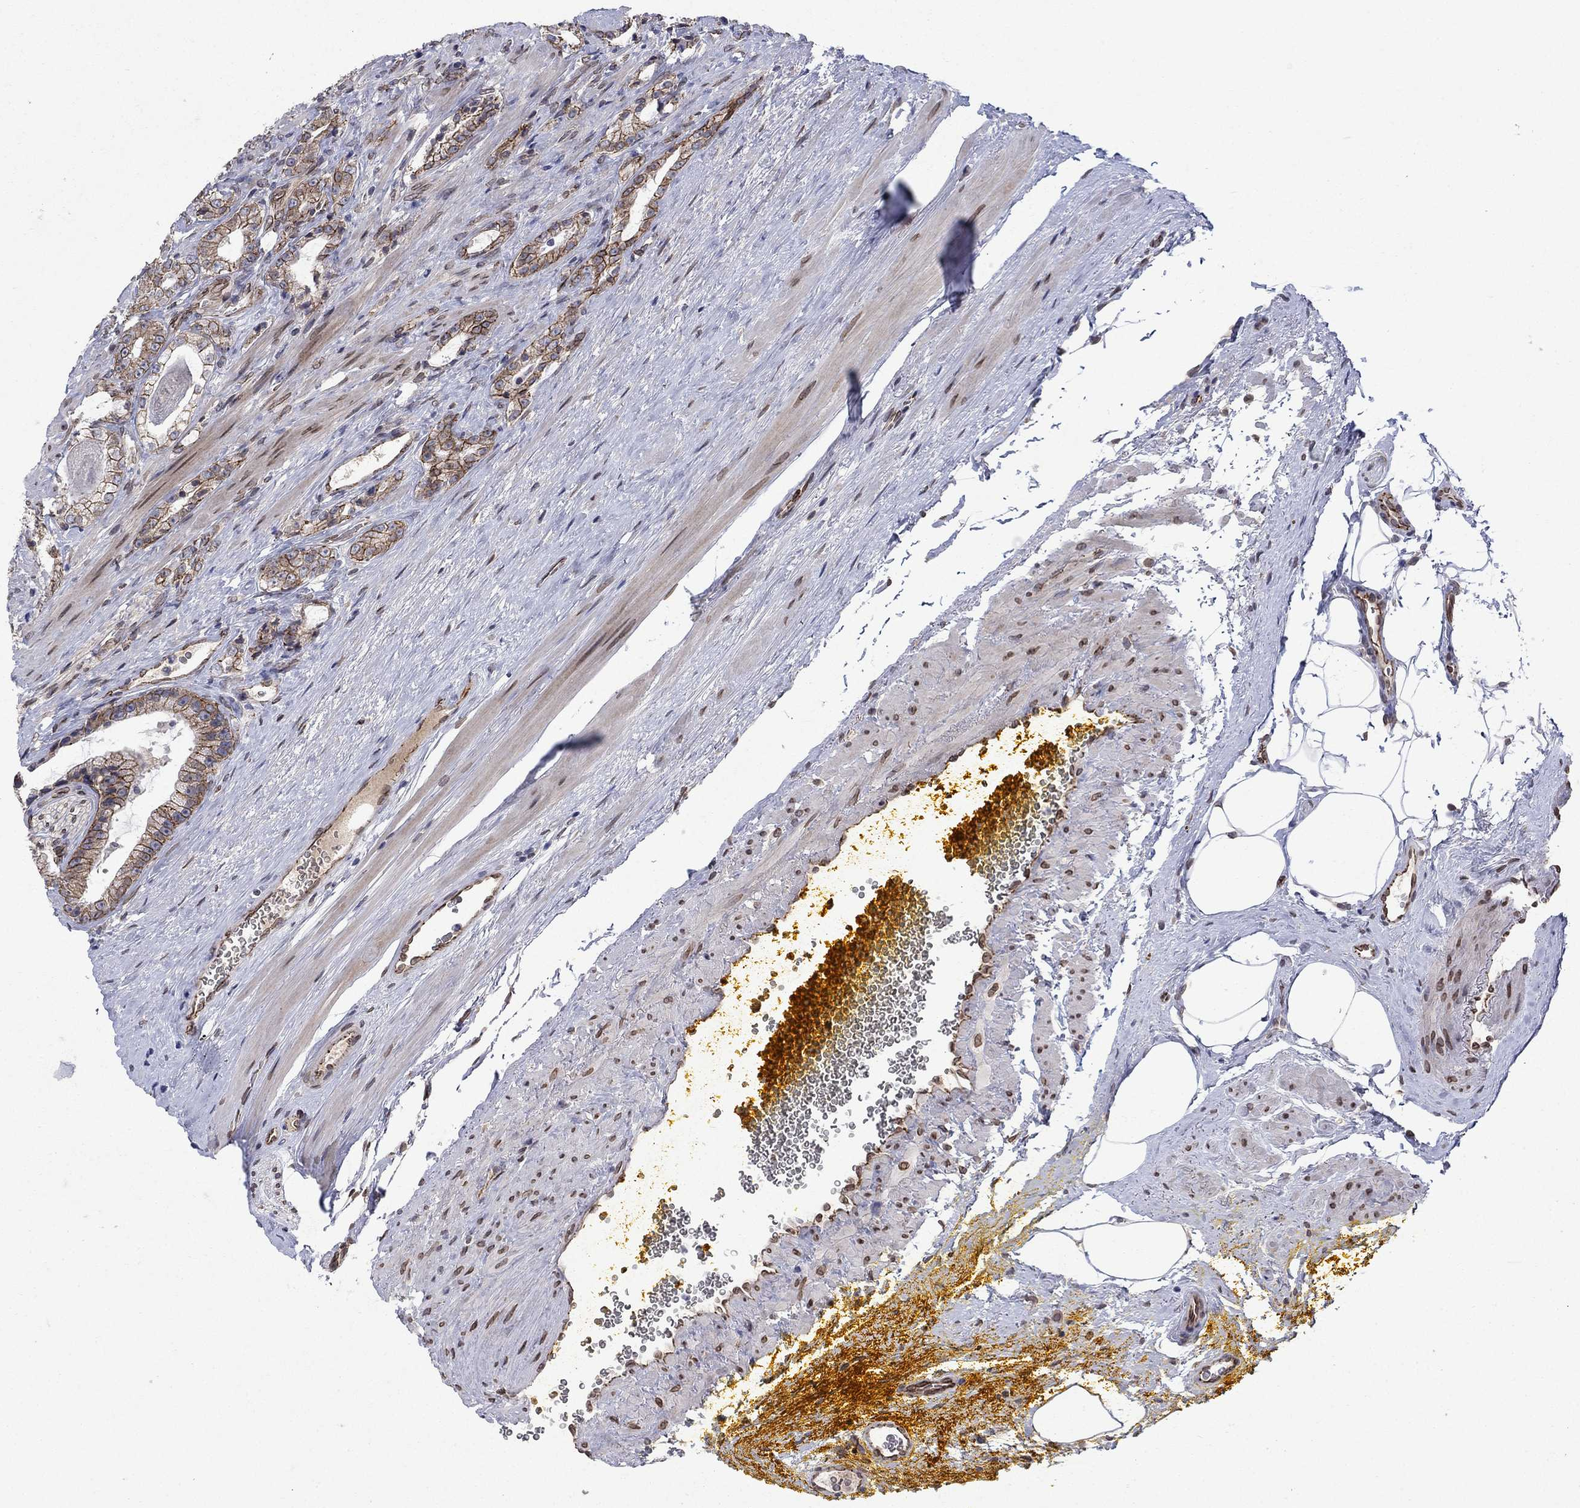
{"staining": {"intensity": "strong", "quantity": ">75%", "location": "cytoplasmic/membranous"}, "tissue": "prostate cancer", "cell_type": "Tumor cells", "image_type": "cancer", "snomed": [{"axis": "morphology", "description": "Adenocarcinoma, NOS"}, {"axis": "topography", "description": "Prostate"}], "caption": "Prostate cancer (adenocarcinoma) was stained to show a protein in brown. There is high levels of strong cytoplasmic/membranous positivity in approximately >75% of tumor cells.", "gene": "EMC9", "patient": {"sex": "male", "age": 67}}